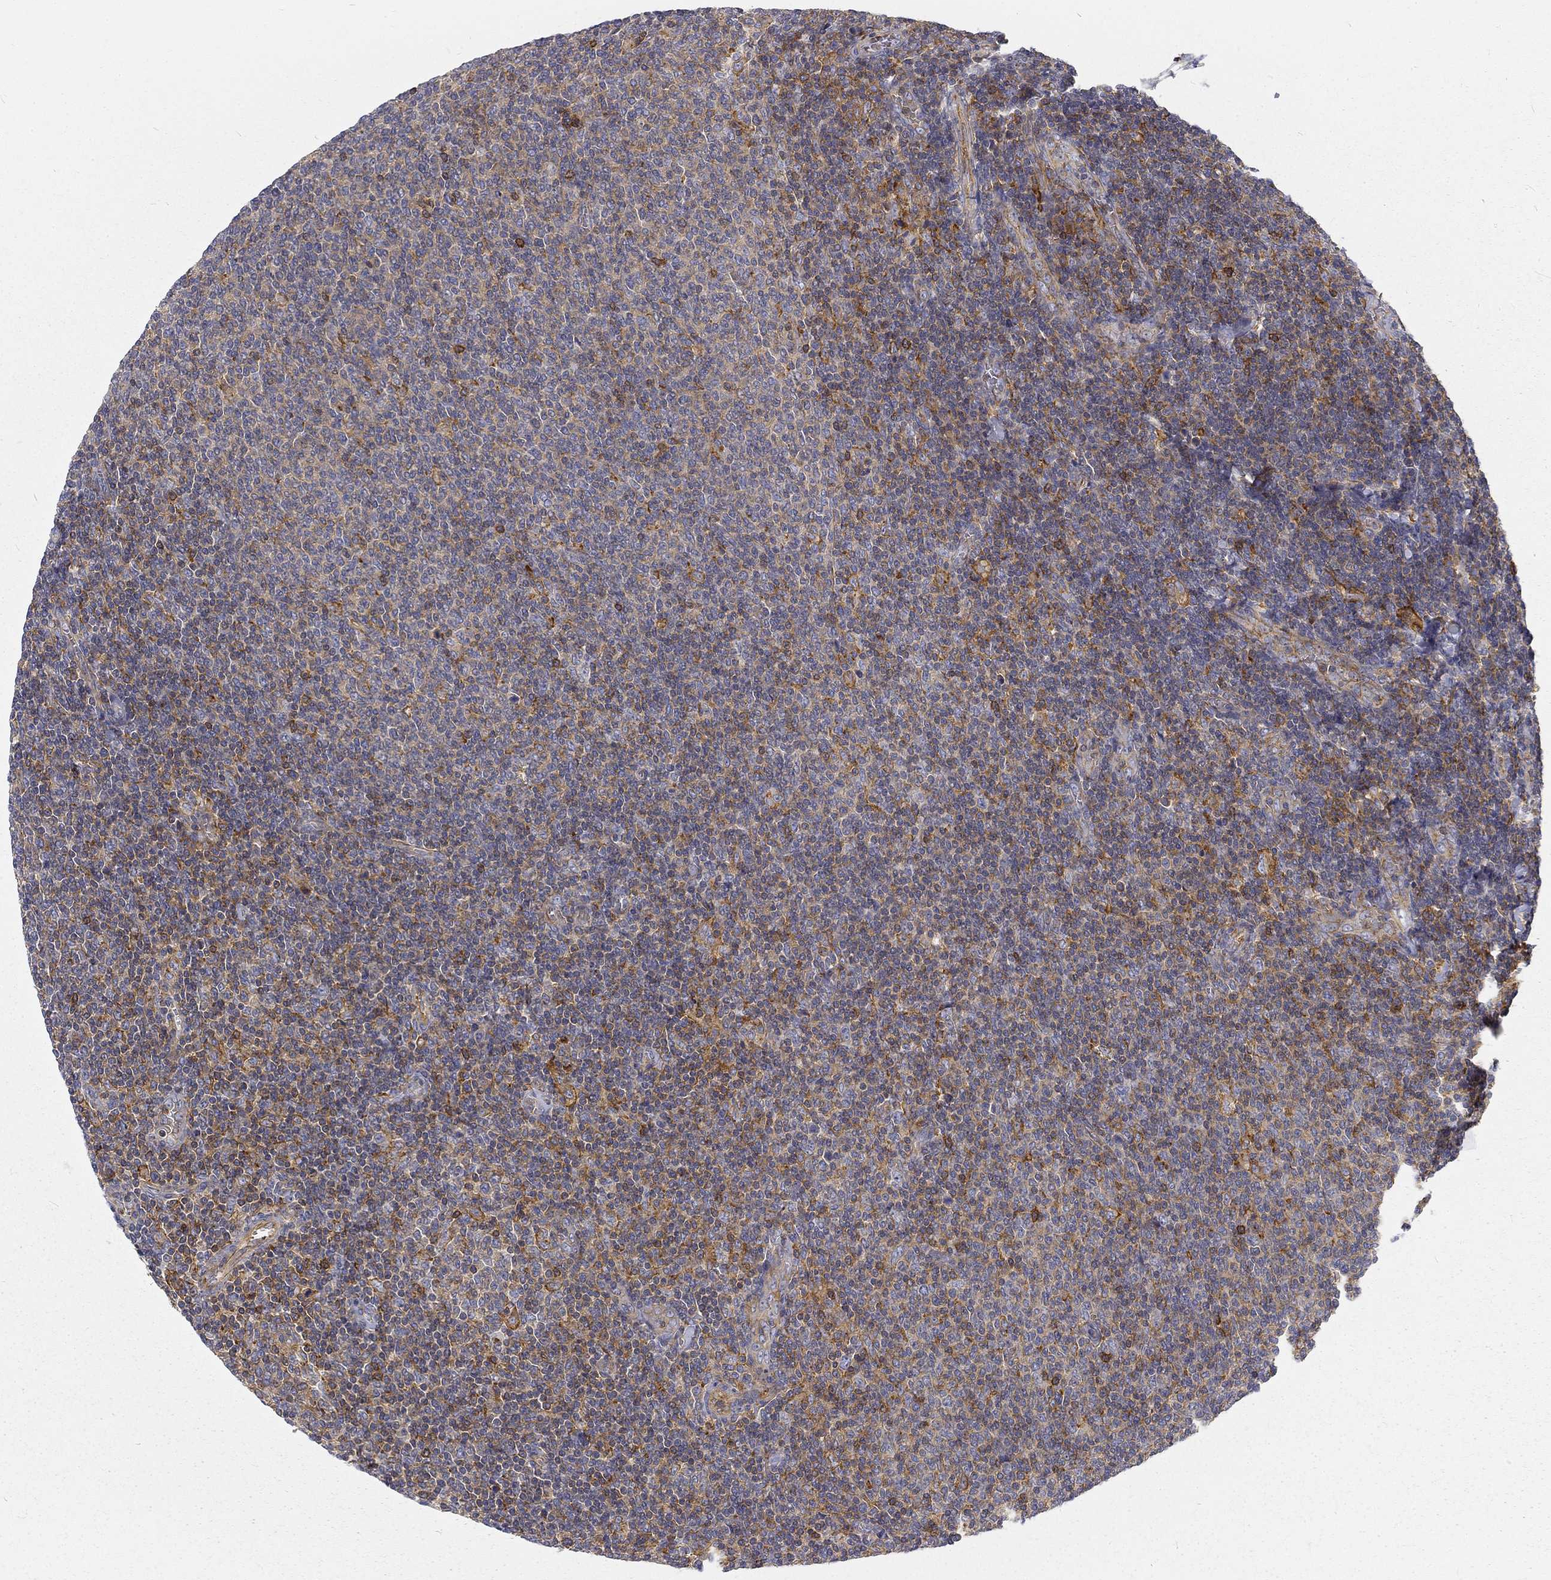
{"staining": {"intensity": "moderate", "quantity": "<25%", "location": "cytoplasmic/membranous"}, "tissue": "lymphoma", "cell_type": "Tumor cells", "image_type": "cancer", "snomed": [{"axis": "morphology", "description": "Malignant lymphoma, non-Hodgkin's type, Low grade"}, {"axis": "topography", "description": "Lymph node"}], "caption": "Brown immunohistochemical staining in human lymphoma displays moderate cytoplasmic/membranous expression in approximately <25% of tumor cells. (Stains: DAB (3,3'-diaminobenzidine) in brown, nuclei in blue, Microscopy: brightfield microscopy at high magnification).", "gene": "MTMR11", "patient": {"sex": "male", "age": 52}}